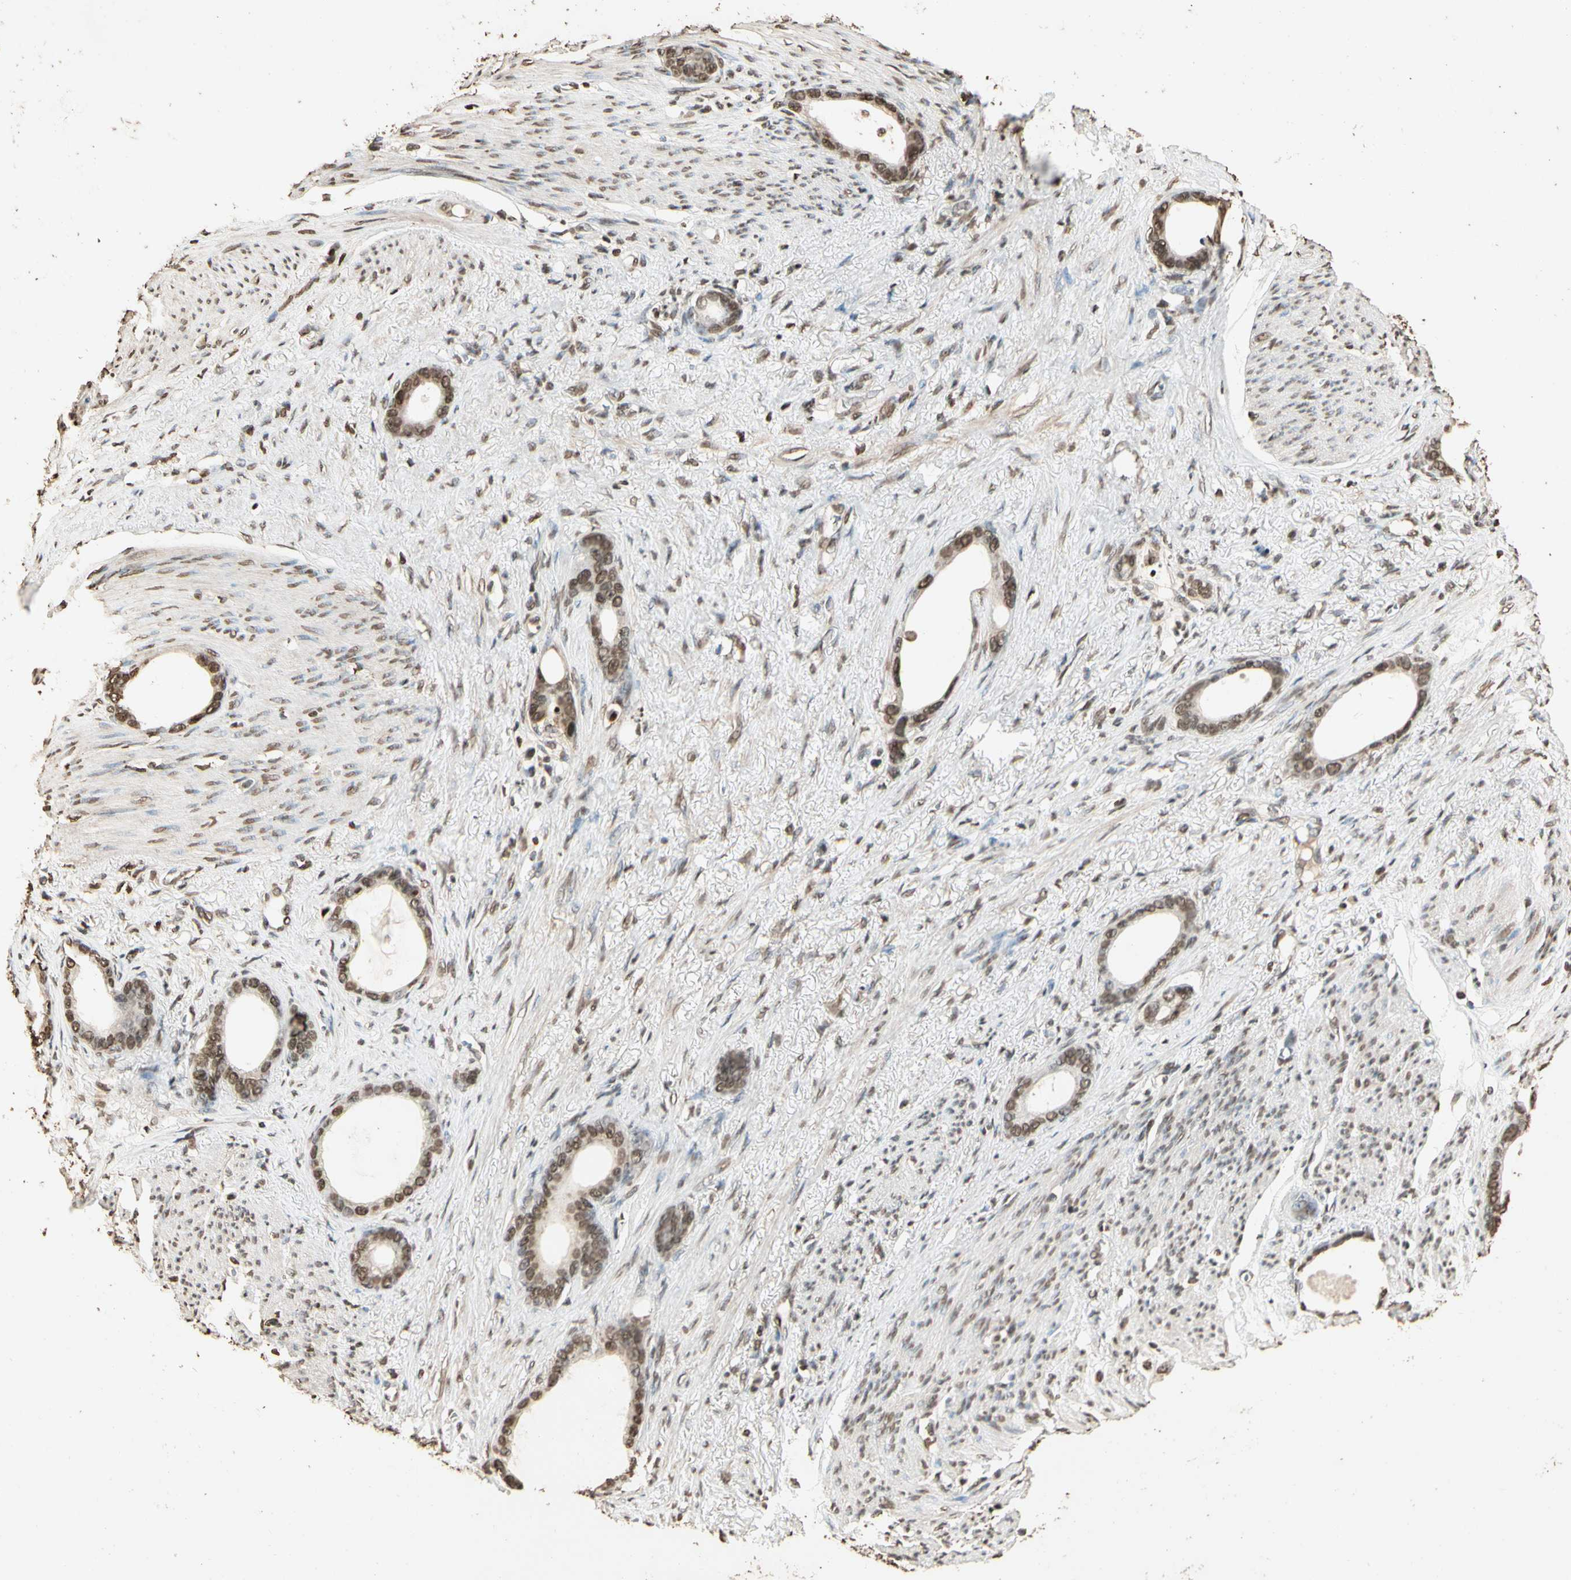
{"staining": {"intensity": "moderate", "quantity": "25%-75%", "location": "nuclear"}, "tissue": "stomach cancer", "cell_type": "Tumor cells", "image_type": "cancer", "snomed": [{"axis": "morphology", "description": "Adenocarcinoma, NOS"}, {"axis": "topography", "description": "Stomach"}], "caption": "Stomach cancer (adenocarcinoma) stained with a brown dye exhibits moderate nuclear positive expression in about 25%-75% of tumor cells.", "gene": "TOP1", "patient": {"sex": "female", "age": 75}}